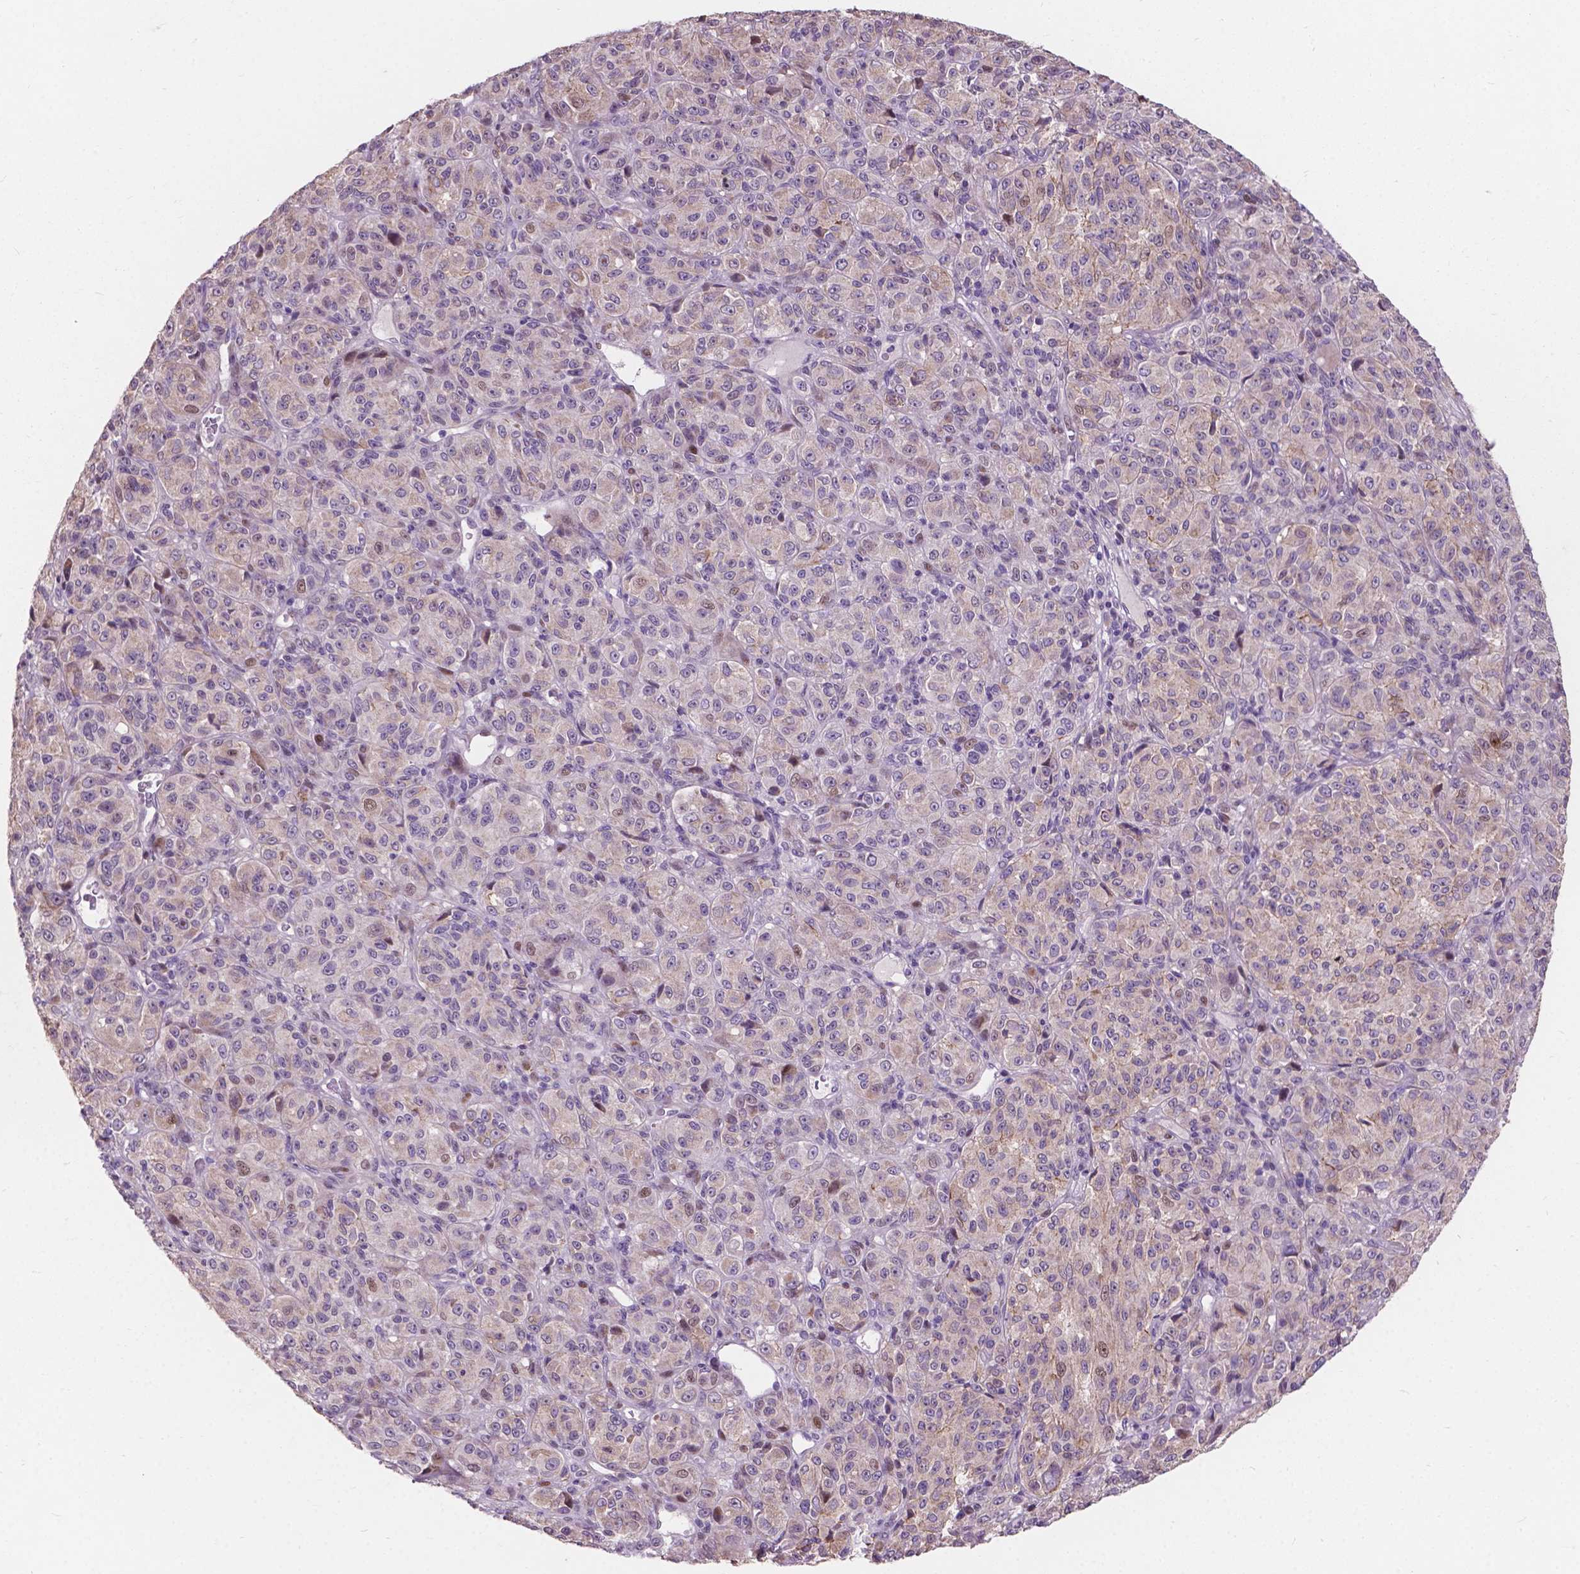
{"staining": {"intensity": "negative", "quantity": "none", "location": "none"}, "tissue": "melanoma", "cell_type": "Tumor cells", "image_type": "cancer", "snomed": [{"axis": "morphology", "description": "Malignant melanoma, Metastatic site"}, {"axis": "topography", "description": "Brain"}], "caption": "High power microscopy image of an immunohistochemistry (IHC) photomicrograph of malignant melanoma (metastatic site), revealing no significant staining in tumor cells. (DAB IHC with hematoxylin counter stain).", "gene": "MYH14", "patient": {"sex": "female", "age": 56}}